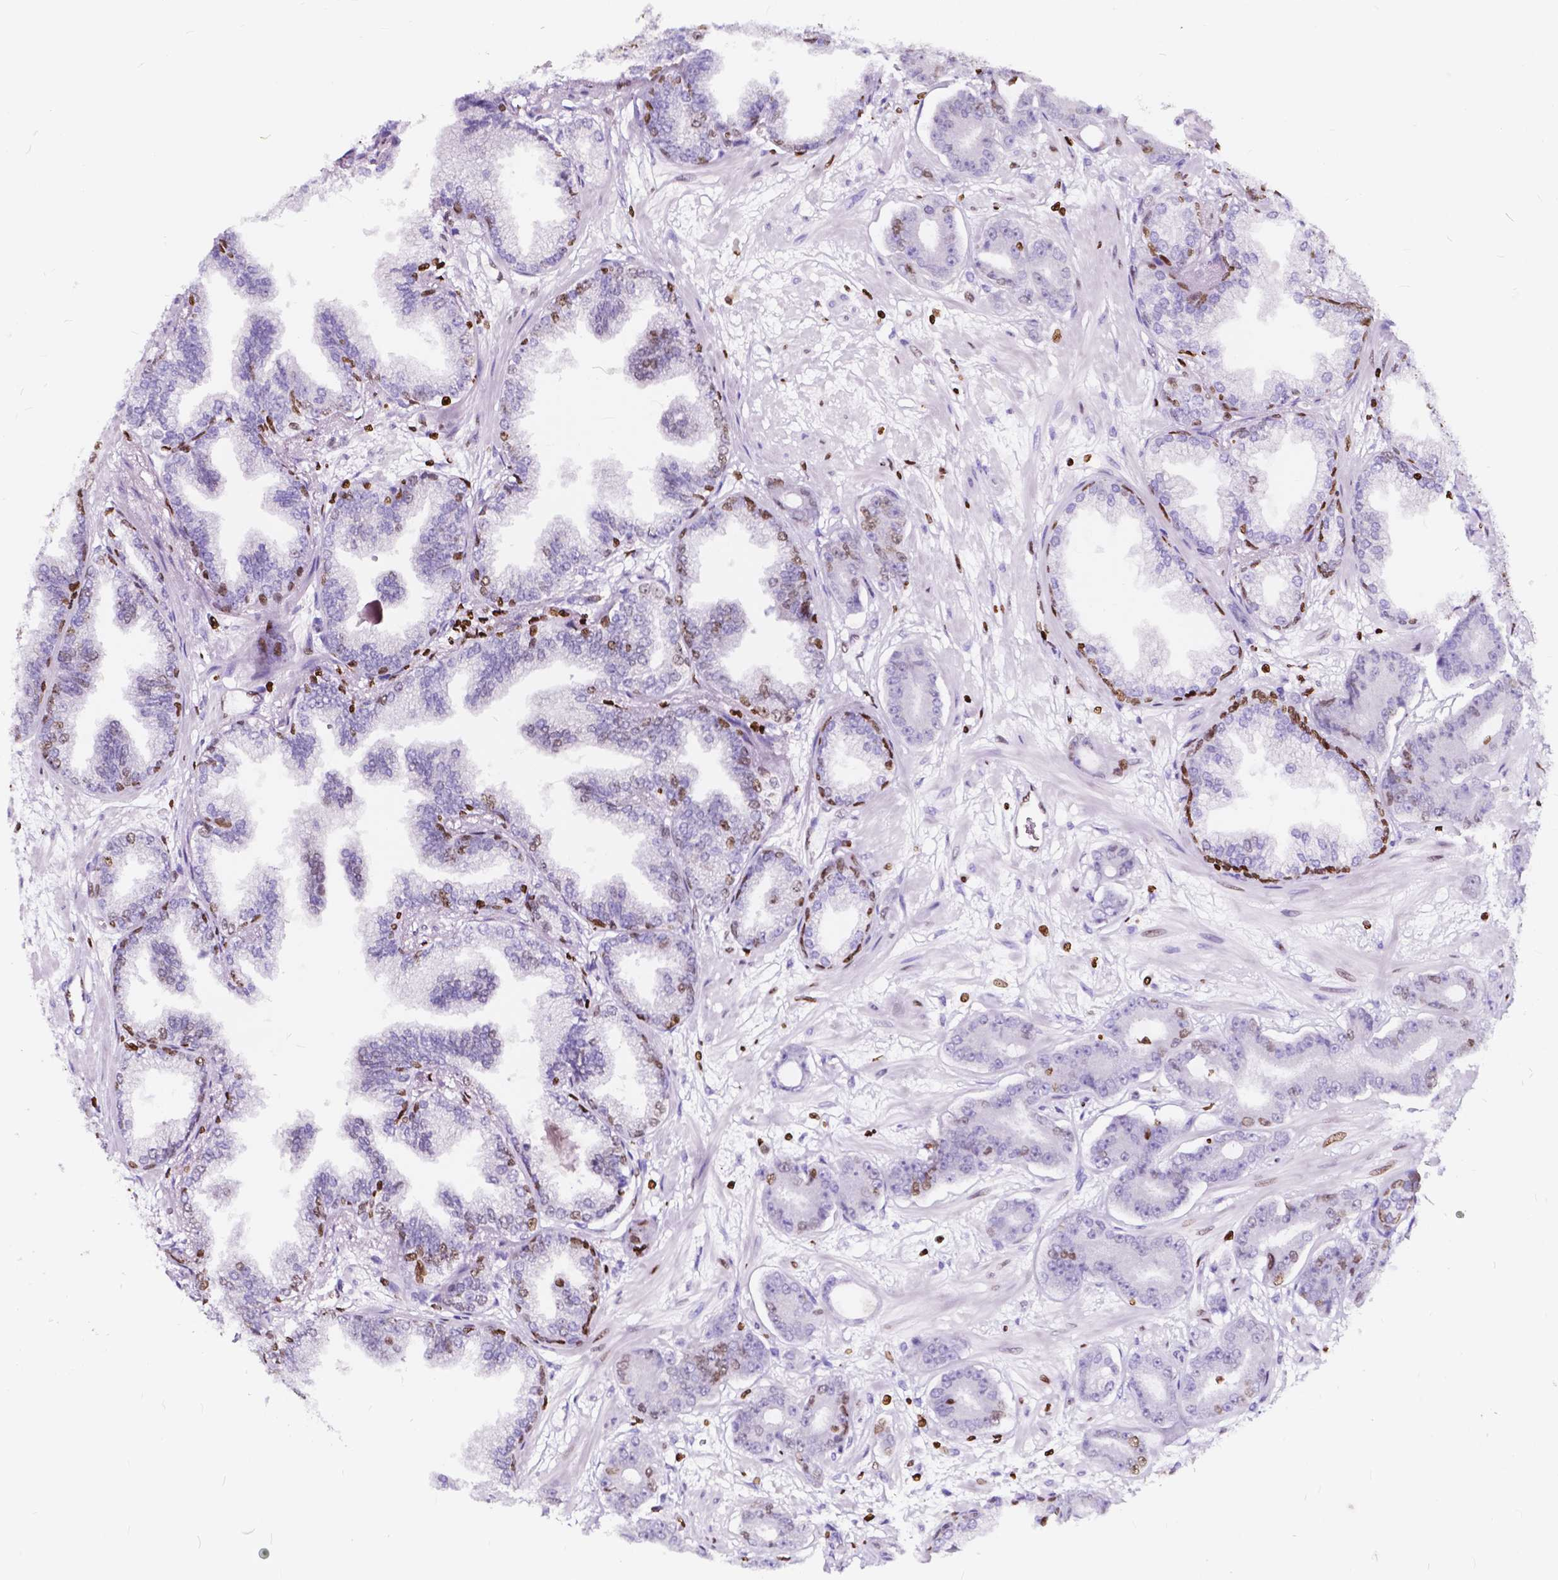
{"staining": {"intensity": "weak", "quantity": "<25%", "location": "nuclear"}, "tissue": "prostate cancer", "cell_type": "Tumor cells", "image_type": "cancer", "snomed": [{"axis": "morphology", "description": "Adenocarcinoma, Low grade"}, {"axis": "topography", "description": "Prostate"}], "caption": "Prostate cancer was stained to show a protein in brown. There is no significant expression in tumor cells.", "gene": "CBY3", "patient": {"sex": "male", "age": 64}}